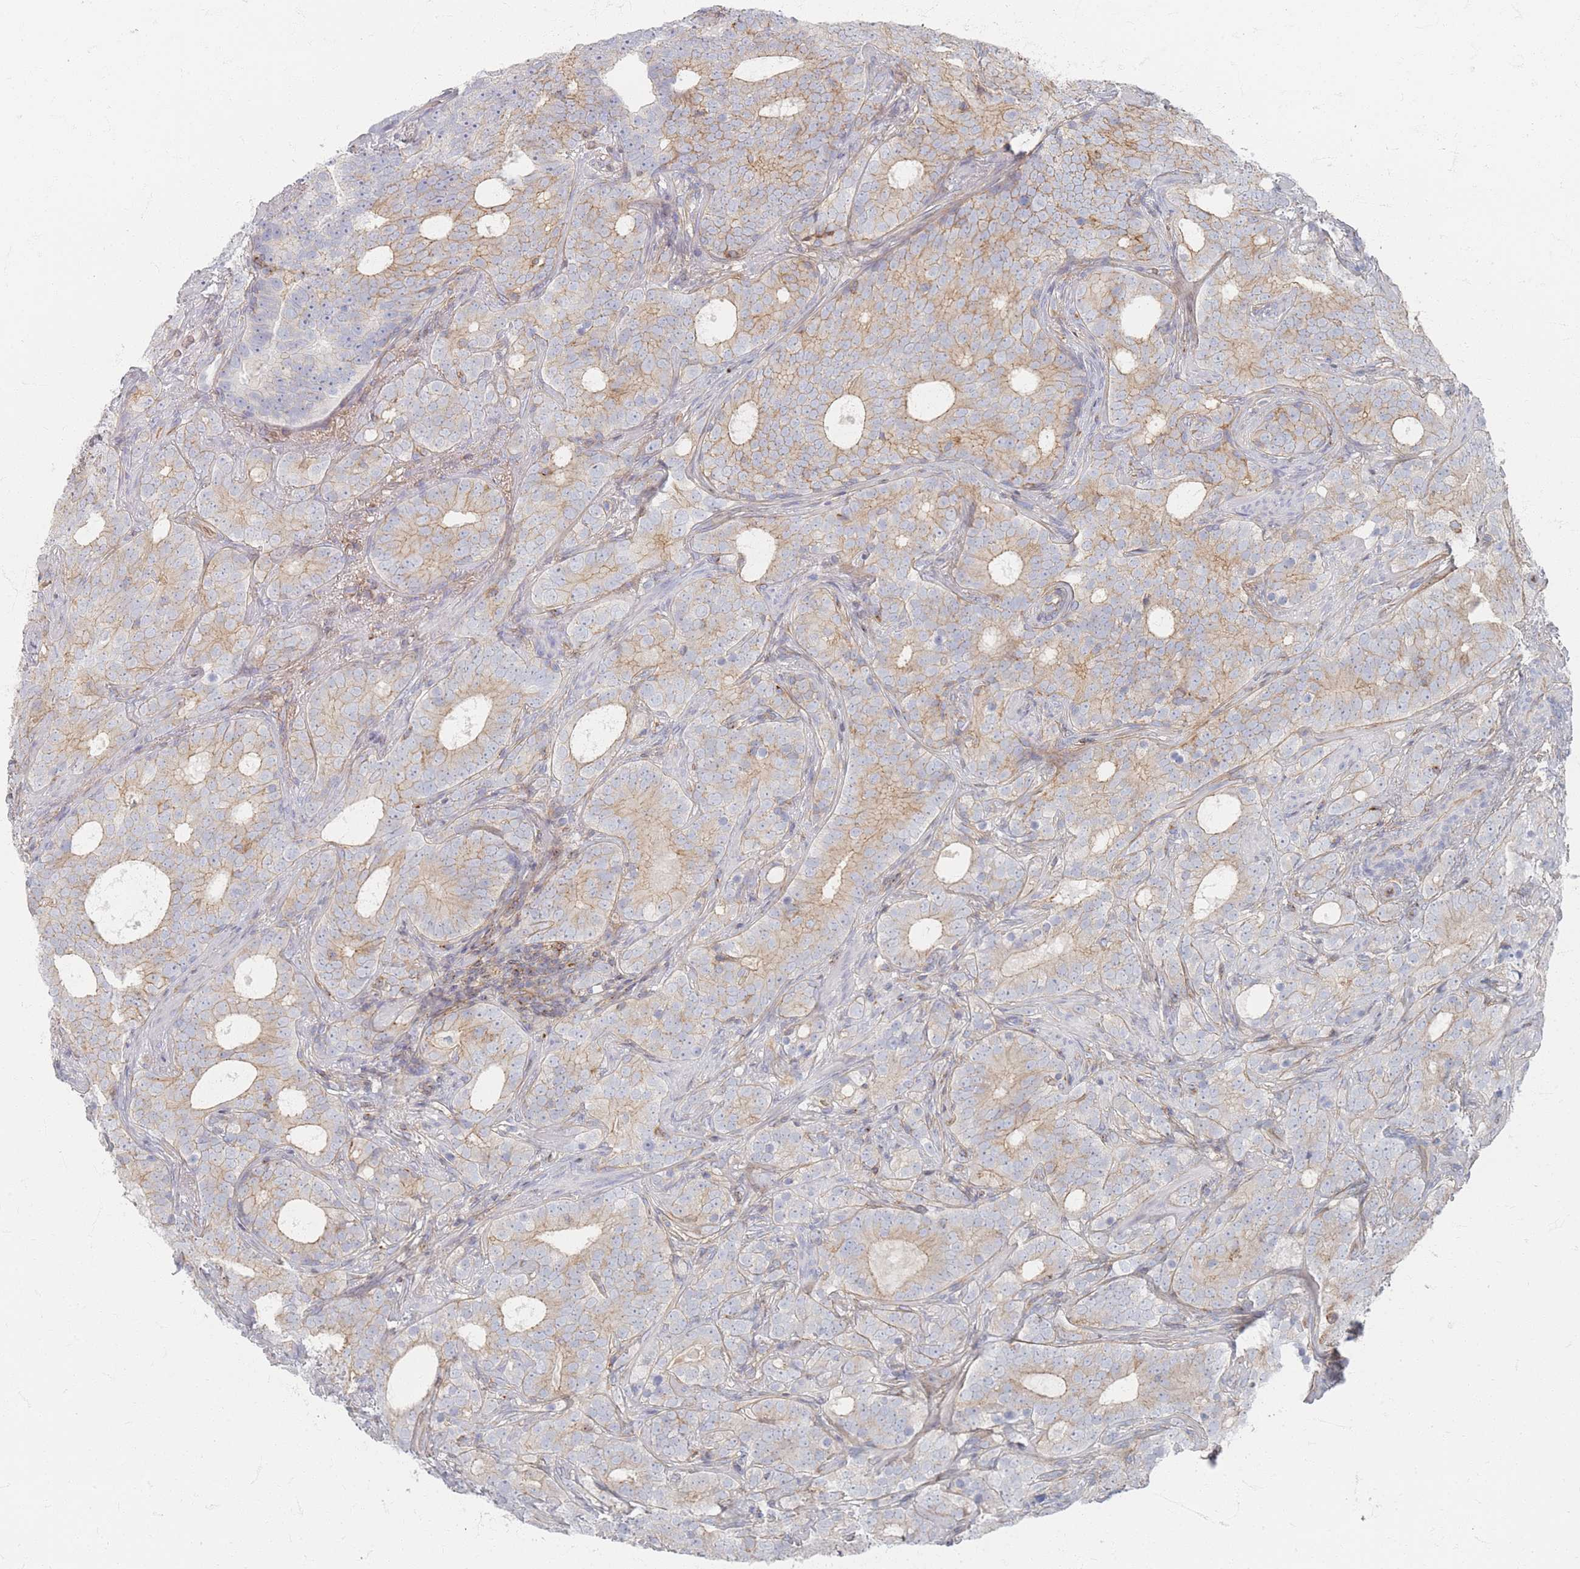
{"staining": {"intensity": "weak", "quantity": ">75%", "location": "cytoplasmic/membranous"}, "tissue": "prostate cancer", "cell_type": "Tumor cells", "image_type": "cancer", "snomed": [{"axis": "morphology", "description": "Adenocarcinoma, High grade"}, {"axis": "topography", "description": "Prostate"}], "caption": "Immunohistochemistry micrograph of human high-grade adenocarcinoma (prostate) stained for a protein (brown), which demonstrates low levels of weak cytoplasmic/membranous staining in about >75% of tumor cells.", "gene": "GNB1", "patient": {"sex": "male", "age": 64}}